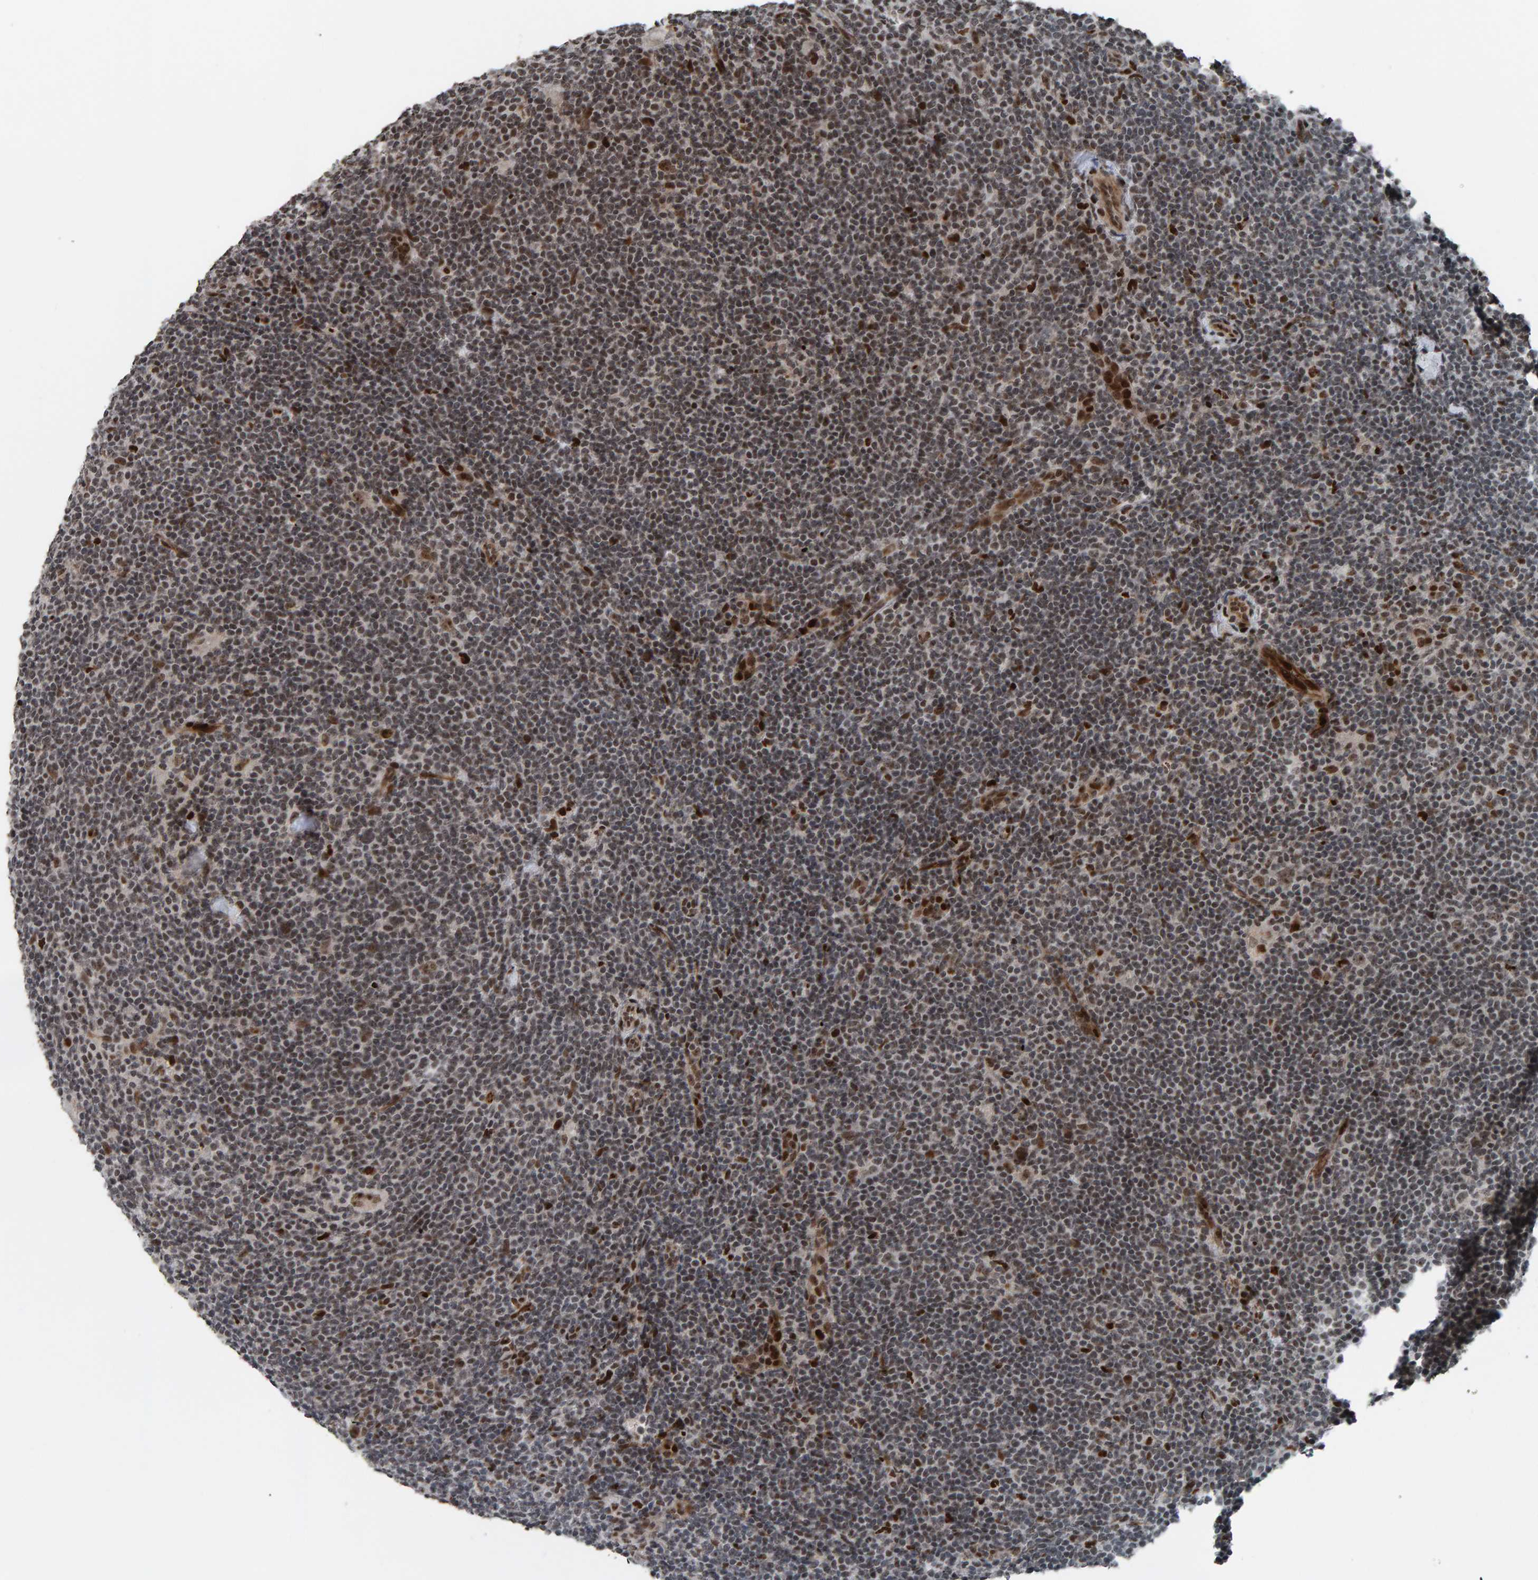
{"staining": {"intensity": "weak", "quantity": ">75%", "location": "nuclear"}, "tissue": "lymphoma", "cell_type": "Tumor cells", "image_type": "cancer", "snomed": [{"axis": "morphology", "description": "Hodgkin's disease, NOS"}, {"axis": "topography", "description": "Lymph node"}], "caption": "Hodgkin's disease stained for a protein reveals weak nuclear positivity in tumor cells. The protein is stained brown, and the nuclei are stained in blue (DAB IHC with brightfield microscopy, high magnification).", "gene": "ZNF366", "patient": {"sex": "female", "age": 57}}